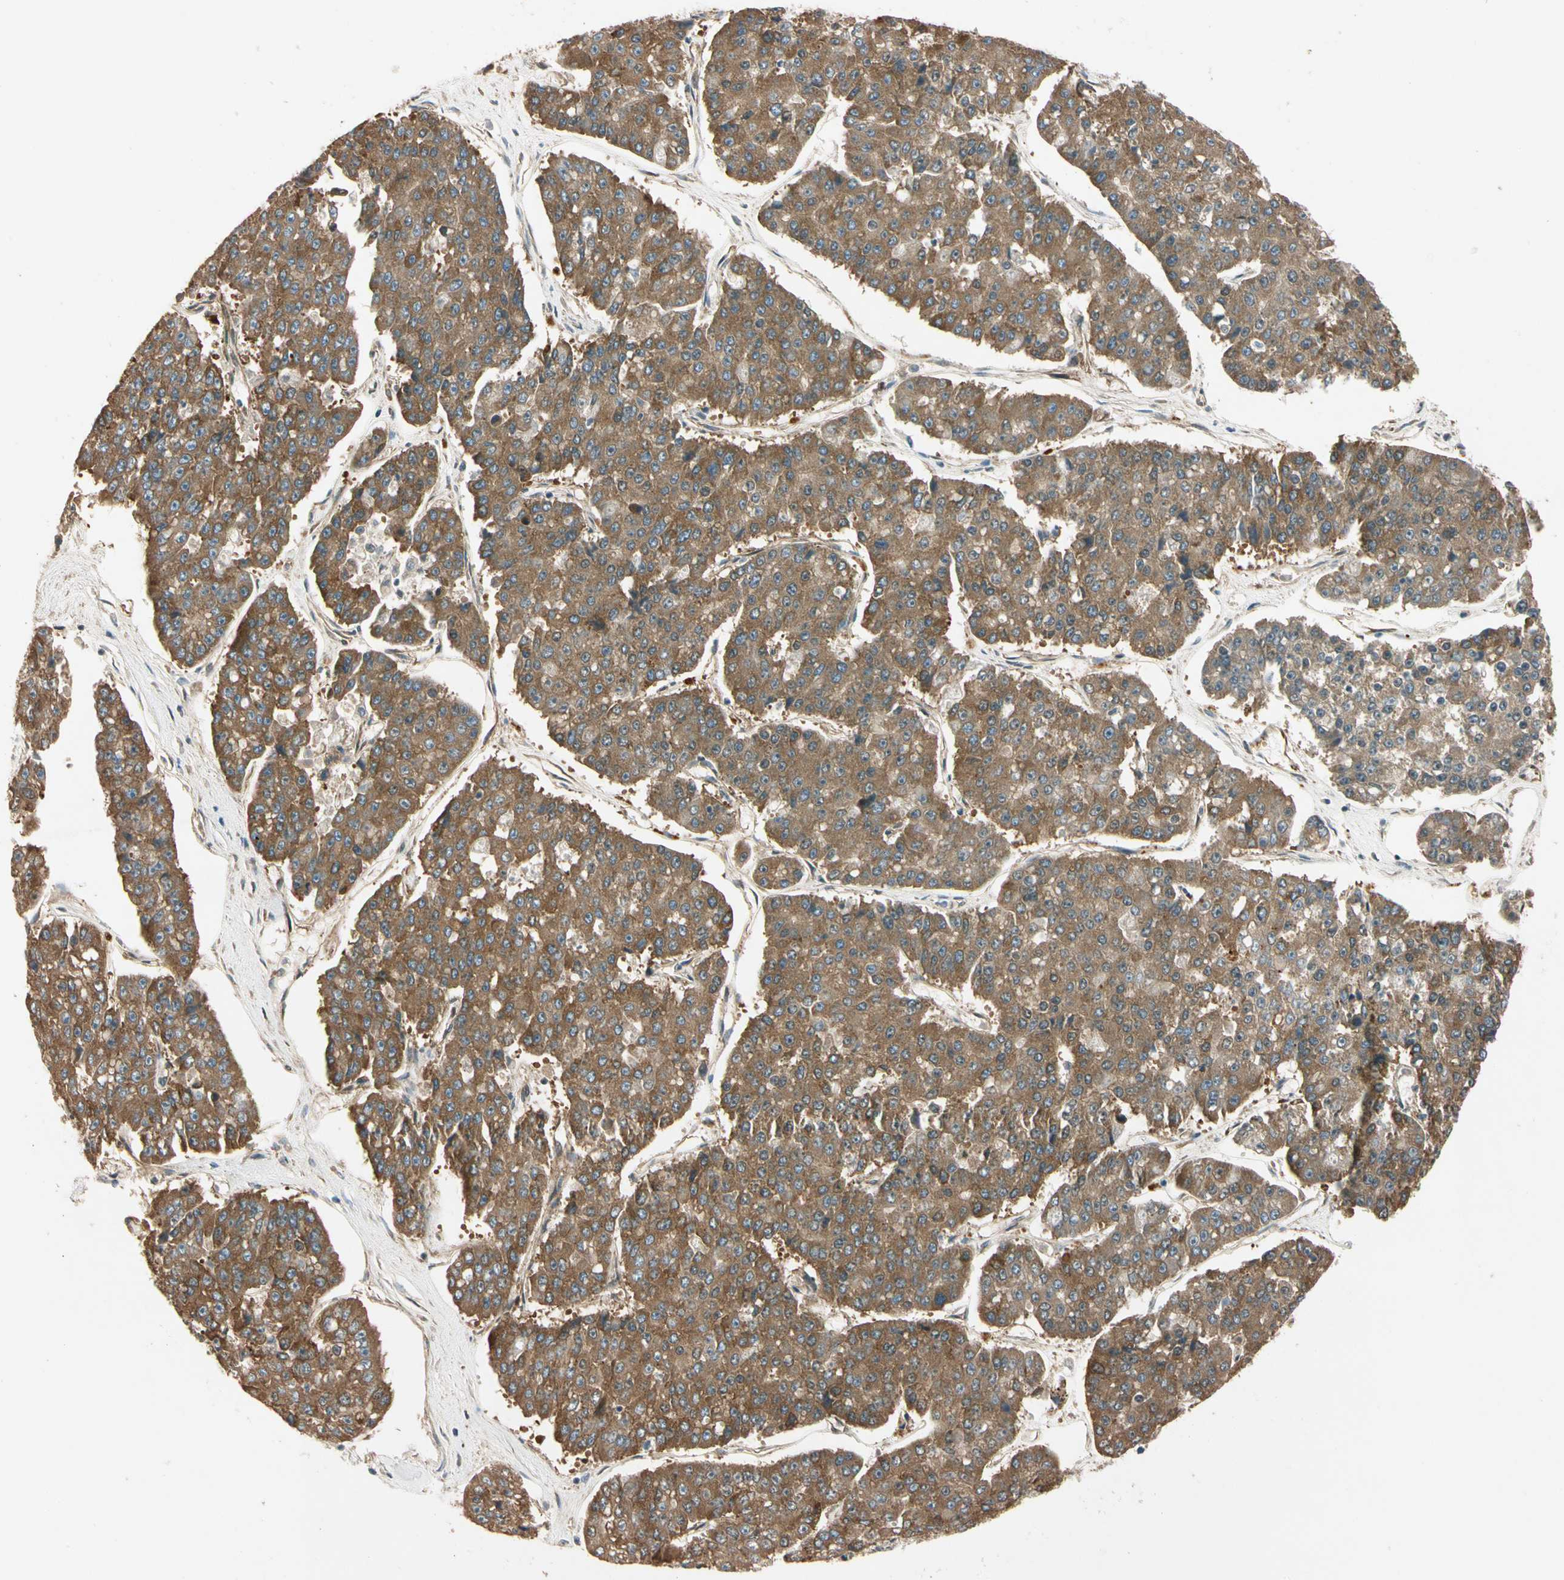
{"staining": {"intensity": "moderate", "quantity": ">75%", "location": "cytoplasmic/membranous"}, "tissue": "pancreatic cancer", "cell_type": "Tumor cells", "image_type": "cancer", "snomed": [{"axis": "morphology", "description": "Adenocarcinoma, NOS"}, {"axis": "topography", "description": "Pancreas"}], "caption": "A medium amount of moderate cytoplasmic/membranous staining is seen in approximately >75% of tumor cells in pancreatic cancer tissue. The protein of interest is stained brown, and the nuclei are stained in blue (DAB IHC with brightfield microscopy, high magnification).", "gene": "ROCK2", "patient": {"sex": "male", "age": 50}}